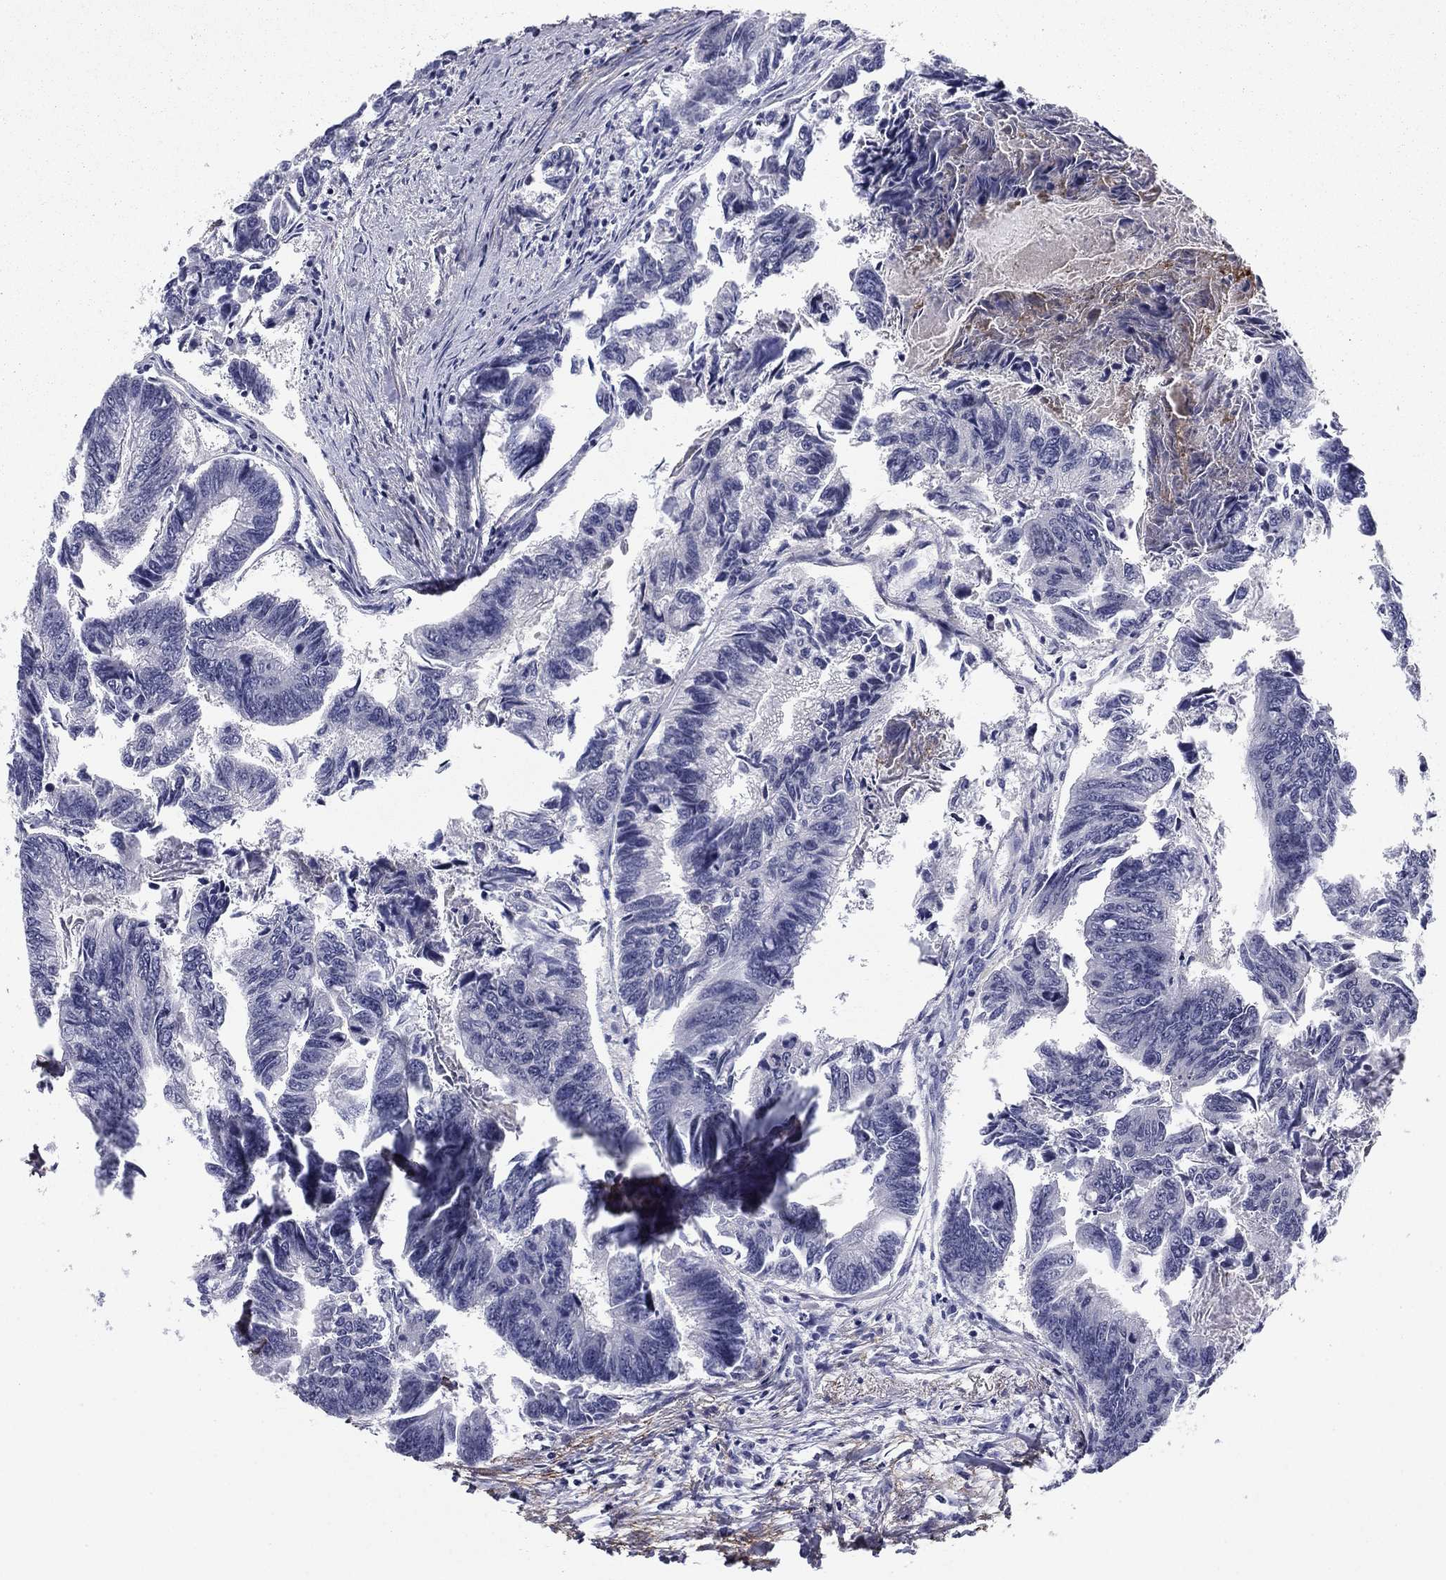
{"staining": {"intensity": "negative", "quantity": "none", "location": "none"}, "tissue": "colorectal cancer", "cell_type": "Tumor cells", "image_type": "cancer", "snomed": [{"axis": "morphology", "description": "Adenocarcinoma, NOS"}, {"axis": "topography", "description": "Colon"}], "caption": "DAB (3,3'-diaminobenzidine) immunohistochemical staining of human colorectal cancer (adenocarcinoma) shows no significant expression in tumor cells.", "gene": "REXO5", "patient": {"sex": "female", "age": 65}}